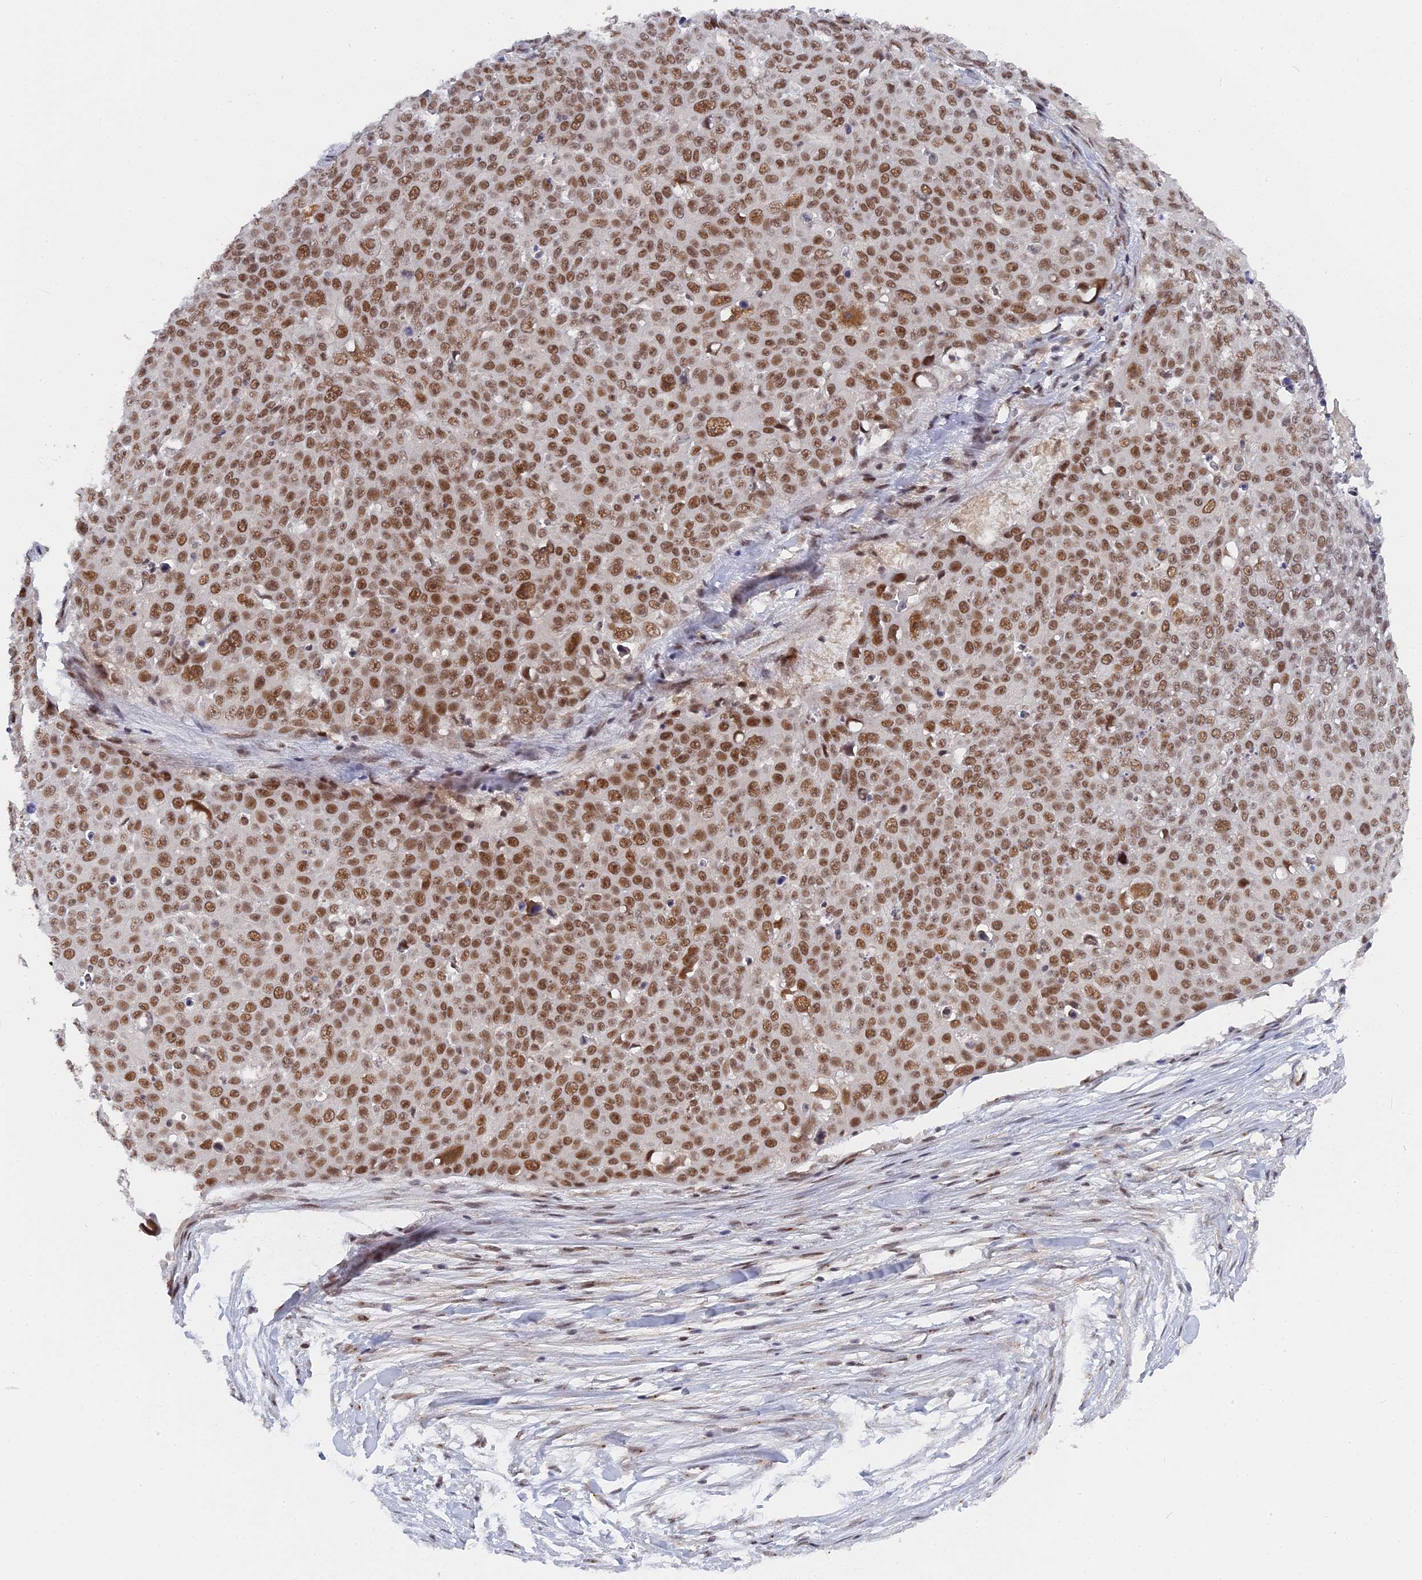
{"staining": {"intensity": "moderate", "quantity": ">75%", "location": "nuclear"}, "tissue": "skin cancer", "cell_type": "Tumor cells", "image_type": "cancer", "snomed": [{"axis": "morphology", "description": "Squamous cell carcinoma, NOS"}, {"axis": "topography", "description": "Skin"}], "caption": "A histopathology image showing moderate nuclear expression in about >75% of tumor cells in skin cancer, as visualized by brown immunohistochemical staining.", "gene": "CCDC85A", "patient": {"sex": "male", "age": 71}}